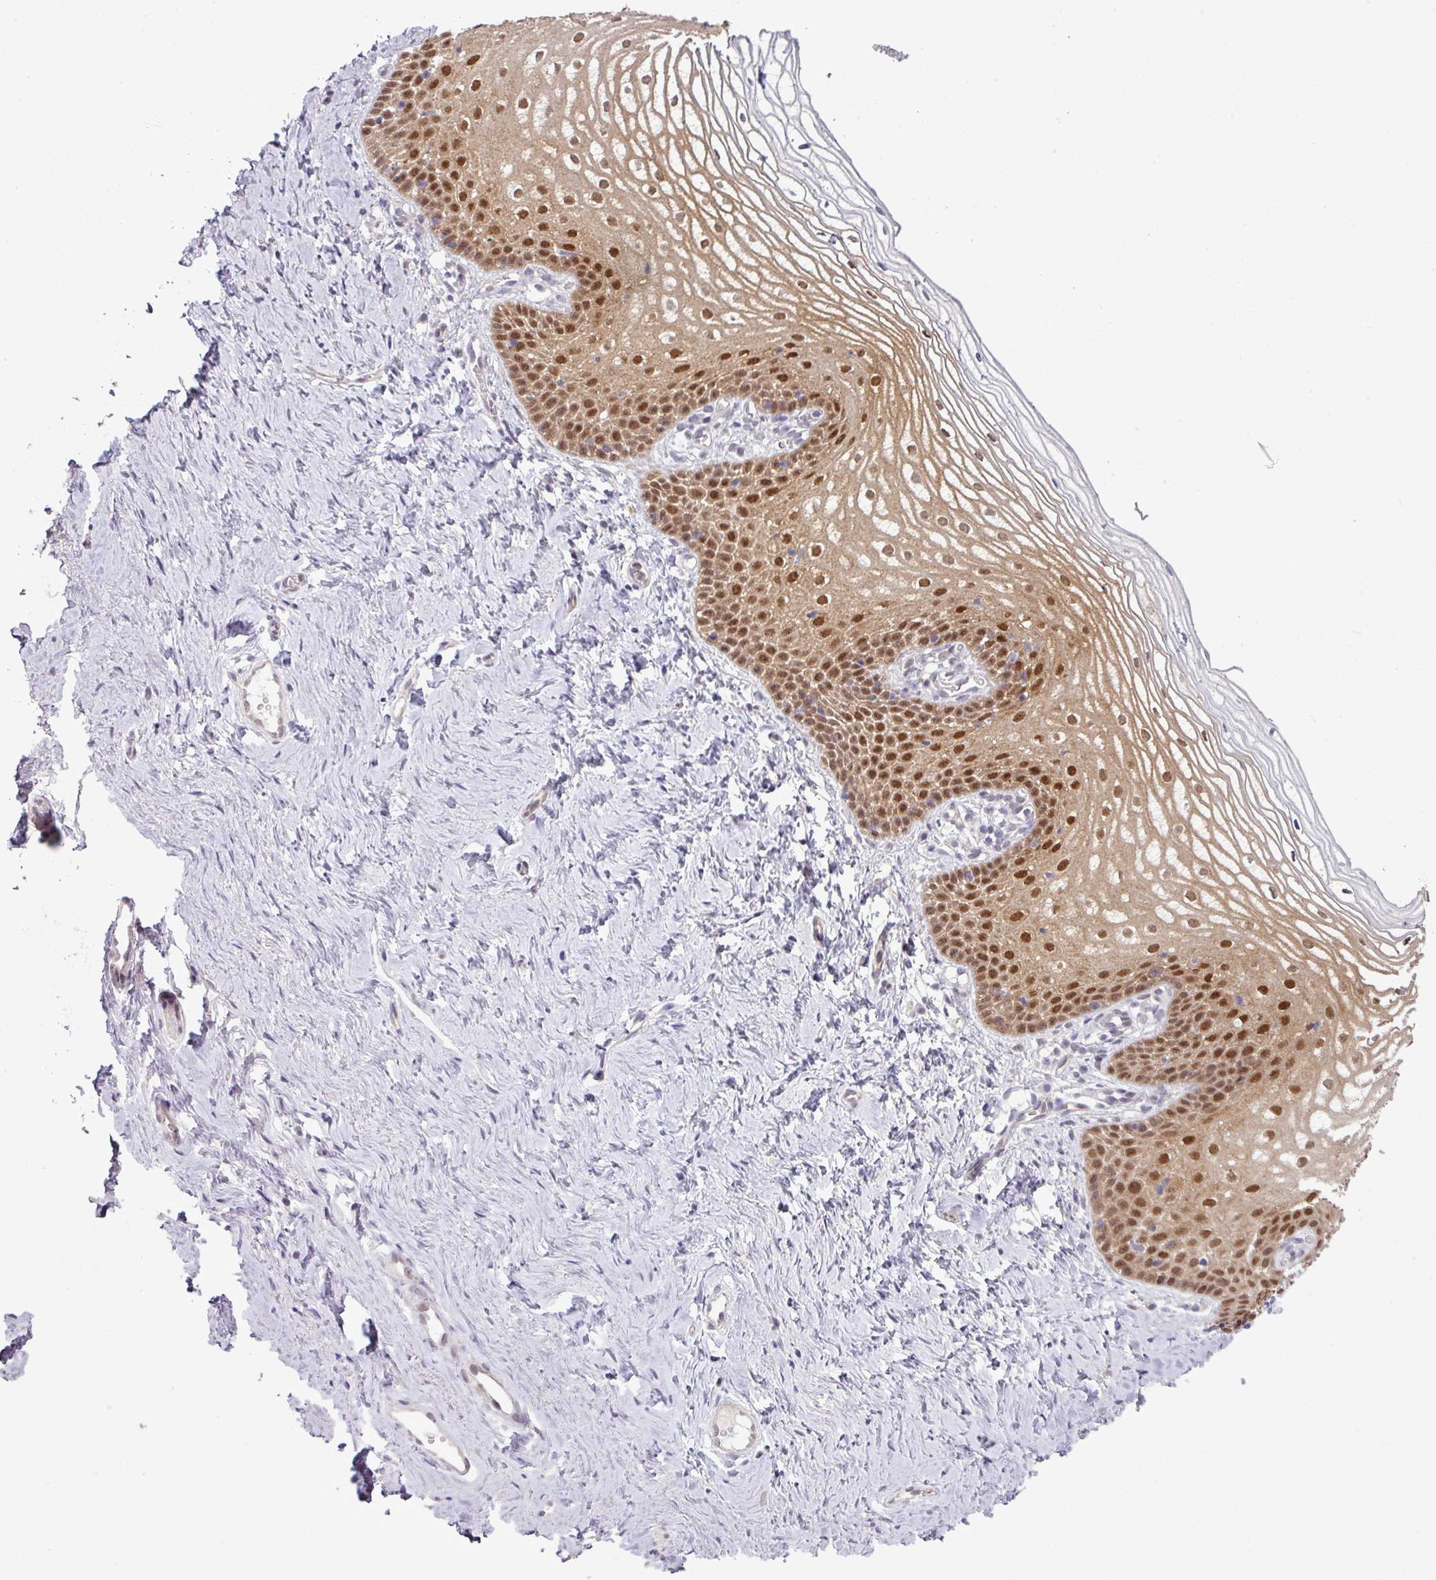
{"staining": {"intensity": "moderate", "quantity": ">75%", "location": "cytoplasmic/membranous,nuclear"}, "tissue": "vagina", "cell_type": "Squamous epithelial cells", "image_type": "normal", "snomed": [{"axis": "morphology", "description": "Normal tissue, NOS"}, {"axis": "topography", "description": "Vagina"}], "caption": "Moderate cytoplasmic/membranous,nuclear expression for a protein is seen in approximately >75% of squamous epithelial cells of normal vagina using IHC.", "gene": "TTLL12", "patient": {"sex": "female", "age": 56}}